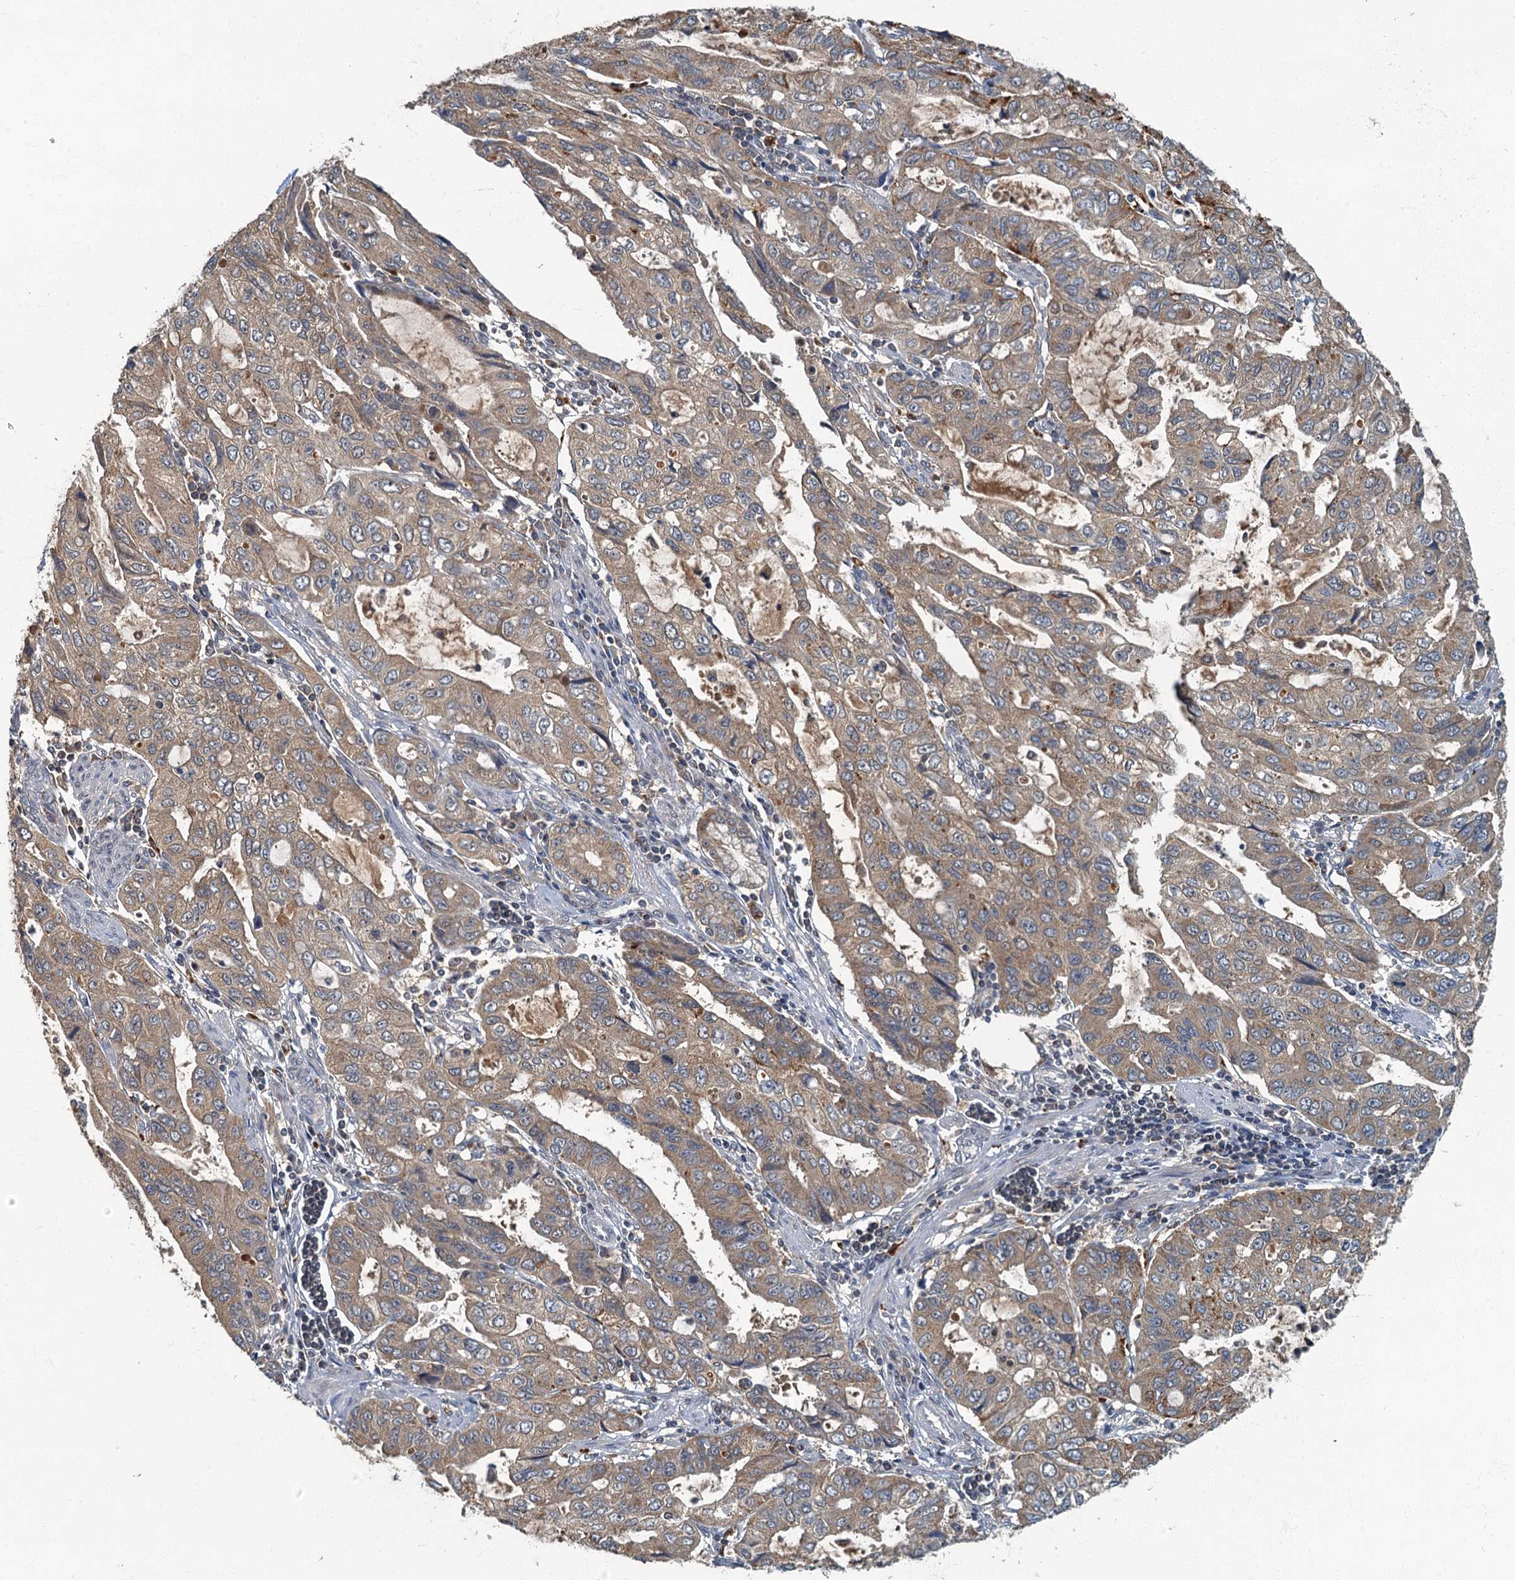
{"staining": {"intensity": "weak", "quantity": ">75%", "location": "cytoplasmic/membranous"}, "tissue": "stomach cancer", "cell_type": "Tumor cells", "image_type": "cancer", "snomed": [{"axis": "morphology", "description": "Adenocarcinoma, NOS"}, {"axis": "topography", "description": "Stomach, upper"}], "caption": "Tumor cells display weak cytoplasmic/membranous expression in approximately >75% of cells in stomach cancer. The staining was performed using DAB to visualize the protein expression in brown, while the nuclei were stained in blue with hematoxylin (Magnification: 20x).", "gene": "WDCP", "patient": {"sex": "female", "age": 52}}